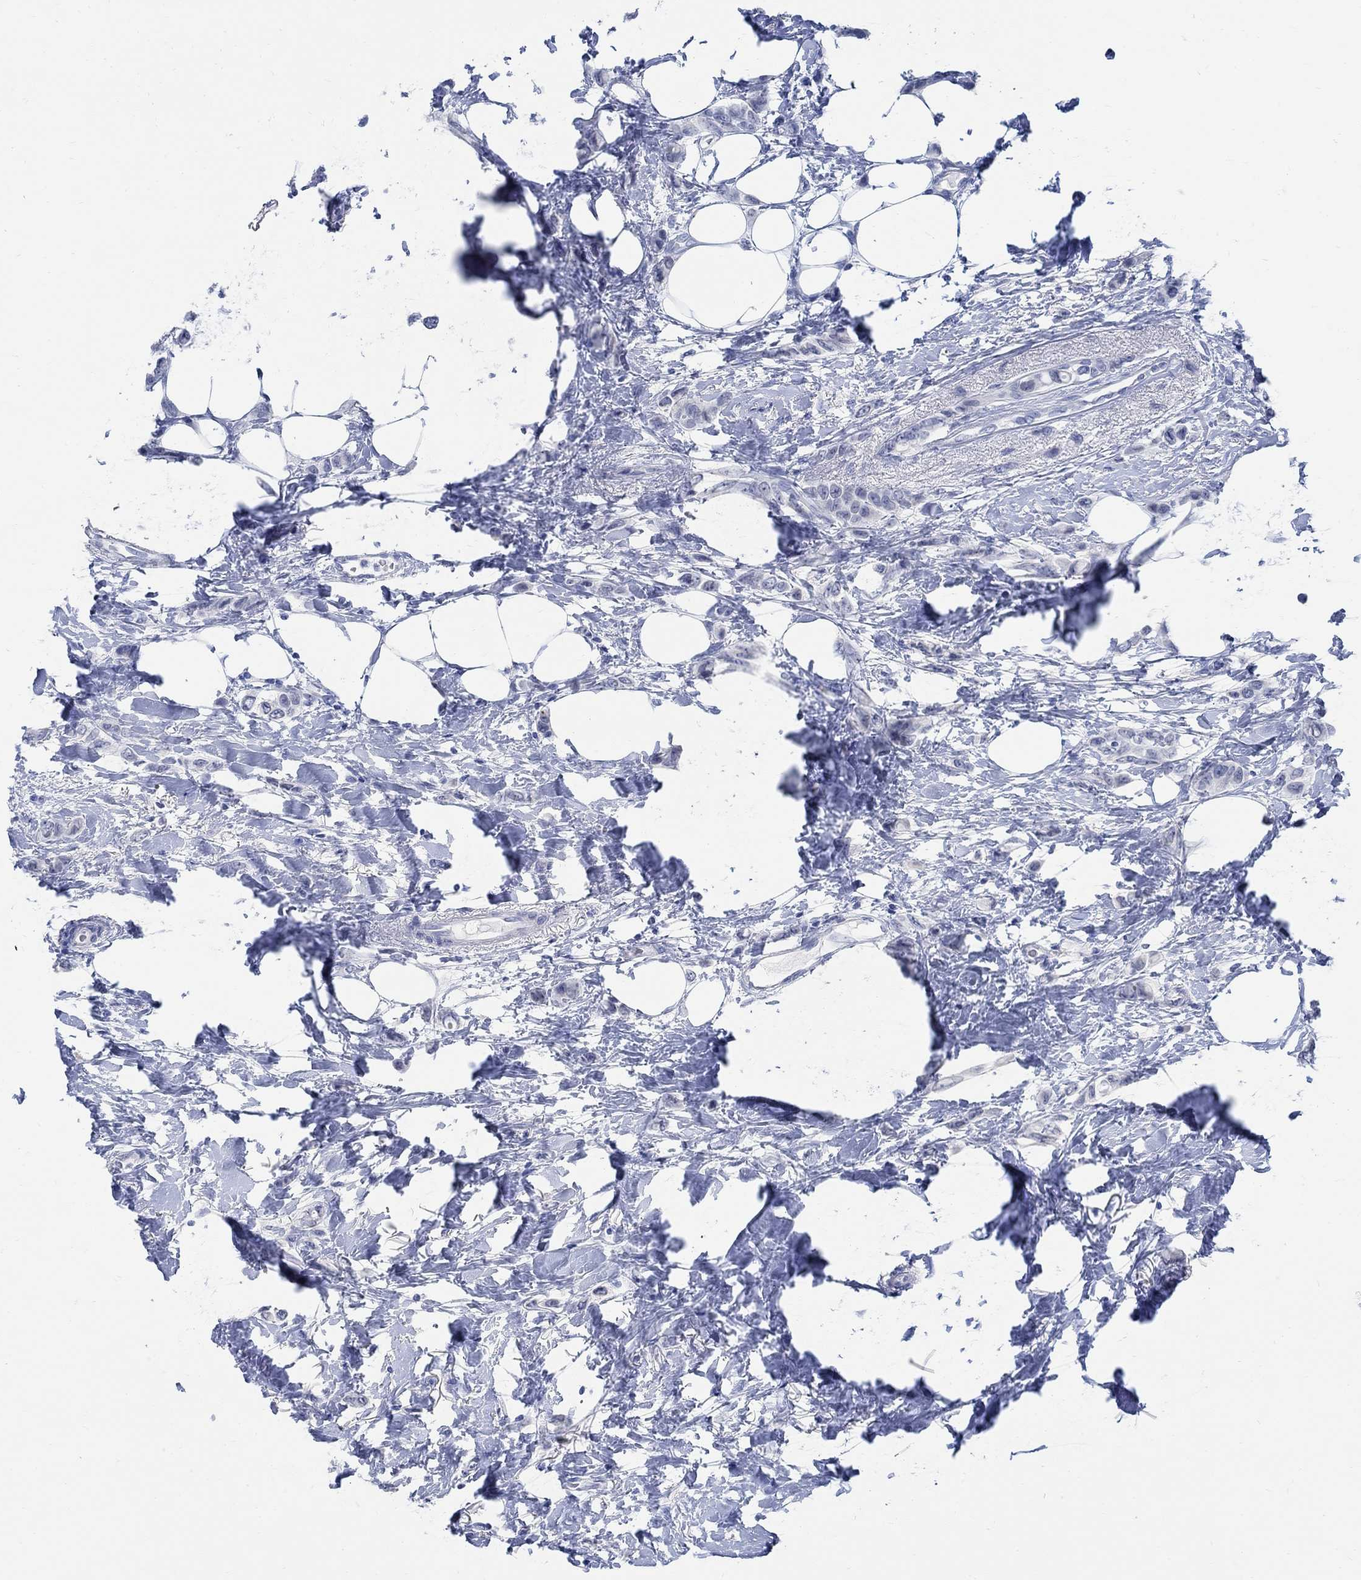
{"staining": {"intensity": "negative", "quantity": "none", "location": "none"}, "tissue": "breast cancer", "cell_type": "Tumor cells", "image_type": "cancer", "snomed": [{"axis": "morphology", "description": "Lobular carcinoma"}, {"axis": "topography", "description": "Breast"}], "caption": "Lobular carcinoma (breast) was stained to show a protein in brown. There is no significant expression in tumor cells.", "gene": "CAMK2N1", "patient": {"sex": "female", "age": 66}}